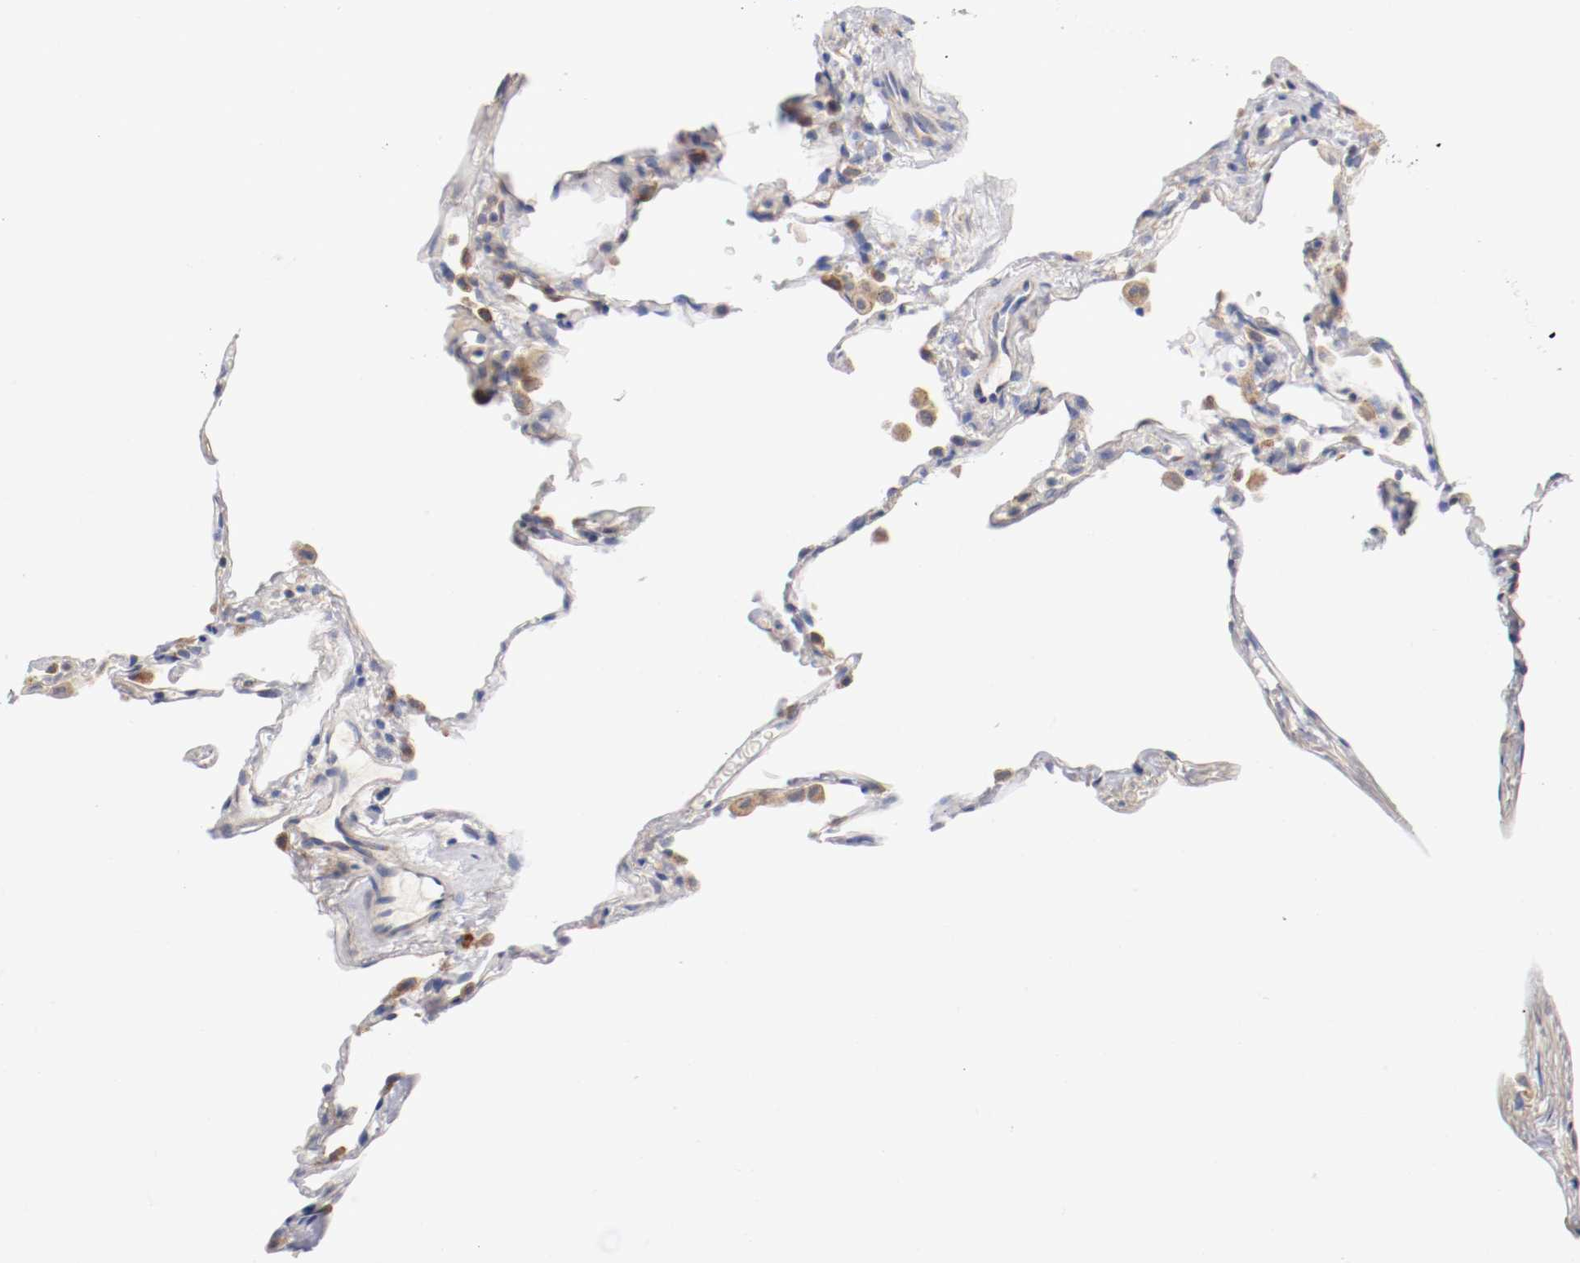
{"staining": {"intensity": "moderate", "quantity": ">75%", "location": "cytoplasmic/membranous"}, "tissue": "lung", "cell_type": "Alveolar cells", "image_type": "normal", "snomed": [{"axis": "morphology", "description": "Normal tissue, NOS"}, {"axis": "topography", "description": "Lung"}], "caption": "IHC histopathology image of normal lung: human lung stained using IHC displays medium levels of moderate protein expression localized specifically in the cytoplasmic/membranous of alveolar cells, appearing as a cytoplasmic/membranous brown color.", "gene": "TRAF2", "patient": {"sex": "male", "age": 59}}